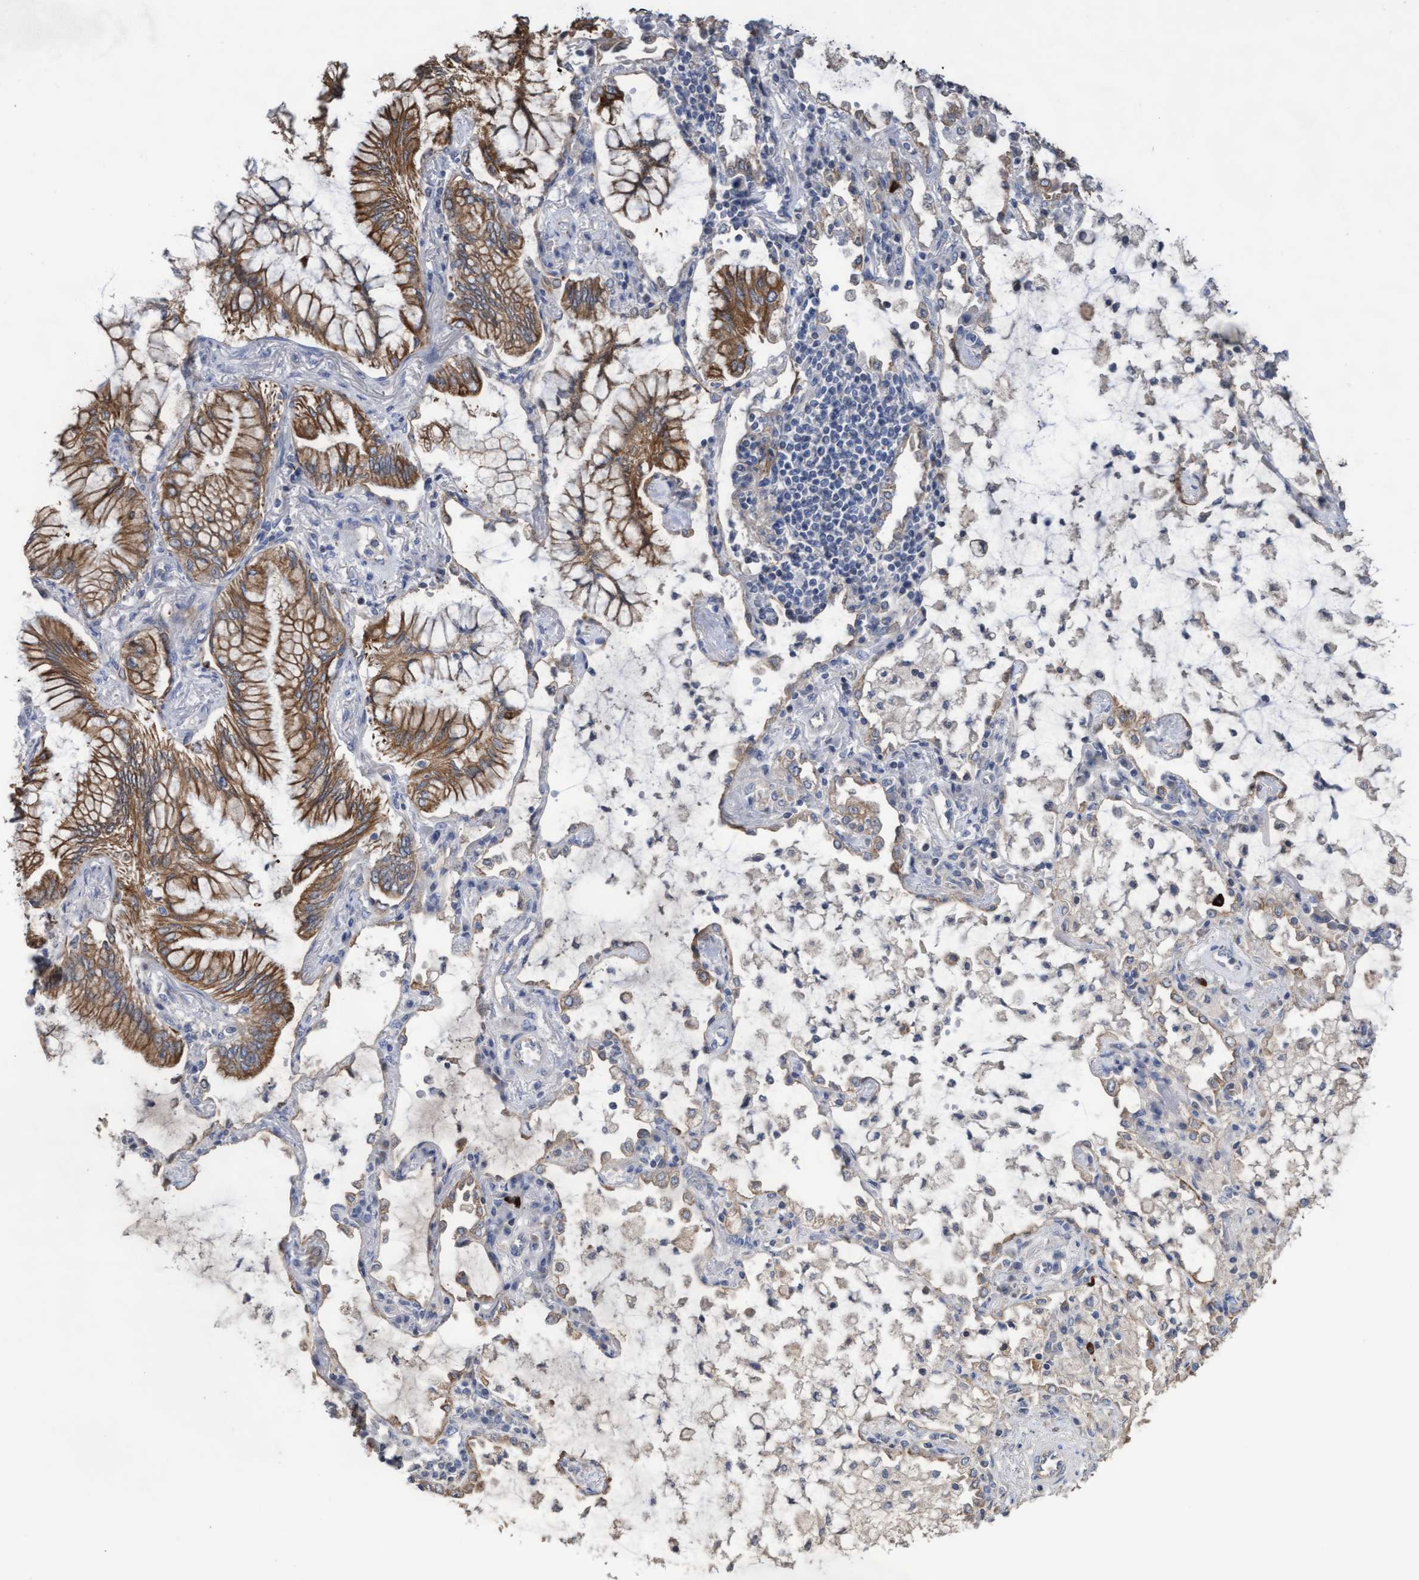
{"staining": {"intensity": "moderate", "quantity": ">75%", "location": "cytoplasmic/membranous"}, "tissue": "lung cancer", "cell_type": "Tumor cells", "image_type": "cancer", "snomed": [{"axis": "morphology", "description": "Adenocarcinoma, NOS"}, {"axis": "topography", "description": "Lung"}], "caption": "This is an image of immunohistochemistry staining of lung cancer, which shows moderate positivity in the cytoplasmic/membranous of tumor cells.", "gene": "KRT24", "patient": {"sex": "female", "age": 70}}